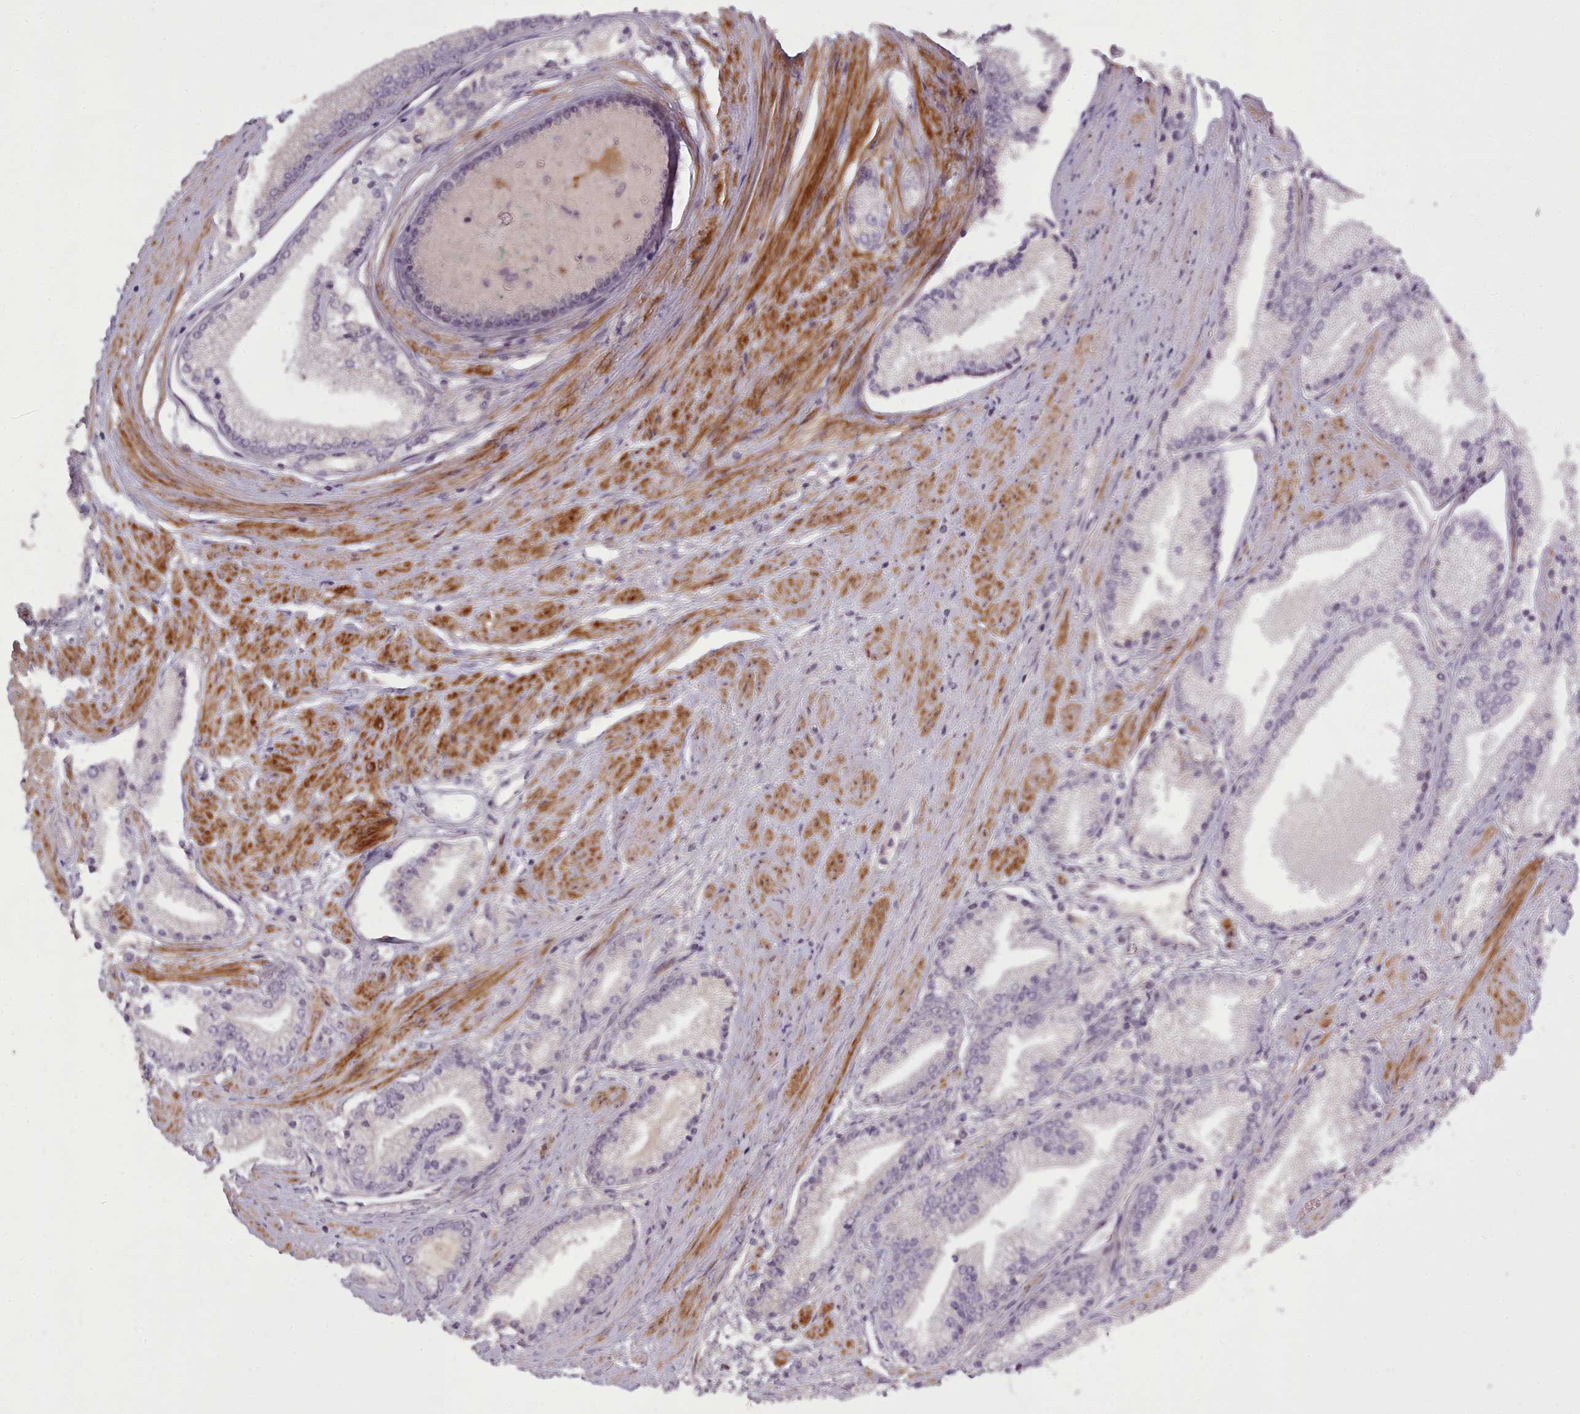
{"staining": {"intensity": "negative", "quantity": "none", "location": "none"}, "tissue": "prostate cancer", "cell_type": "Tumor cells", "image_type": "cancer", "snomed": [{"axis": "morphology", "description": "Adenocarcinoma, High grade"}, {"axis": "topography", "description": "Prostate"}], "caption": "Tumor cells are negative for brown protein staining in high-grade adenocarcinoma (prostate).", "gene": "LEFTY2", "patient": {"sex": "male", "age": 67}}